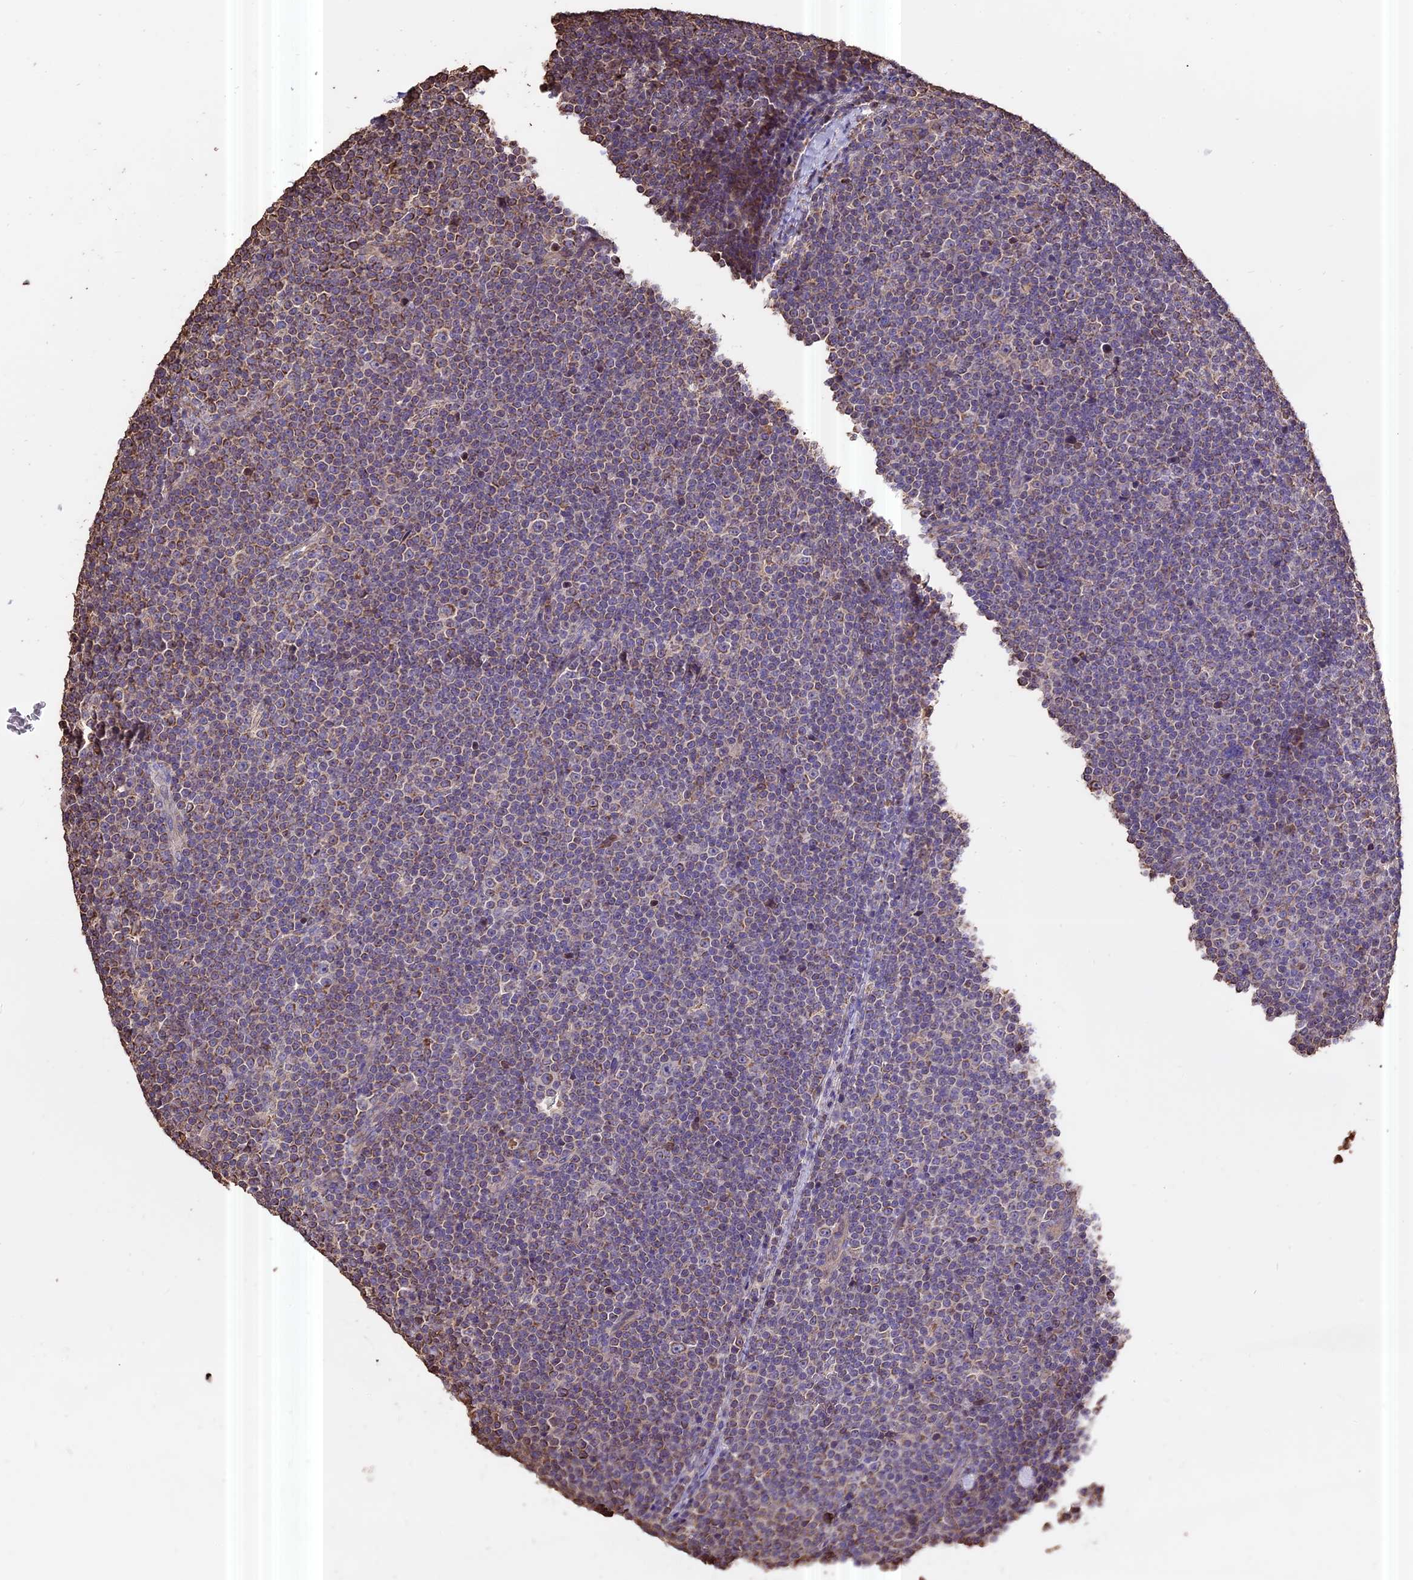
{"staining": {"intensity": "negative", "quantity": "none", "location": "none"}, "tissue": "lymphoma", "cell_type": "Tumor cells", "image_type": "cancer", "snomed": [{"axis": "morphology", "description": "Malignant lymphoma, non-Hodgkin's type, Low grade"}, {"axis": "topography", "description": "Lymph node"}], "caption": "There is no significant expression in tumor cells of lymphoma.", "gene": "PGPEP1L", "patient": {"sex": "female", "age": 67}}